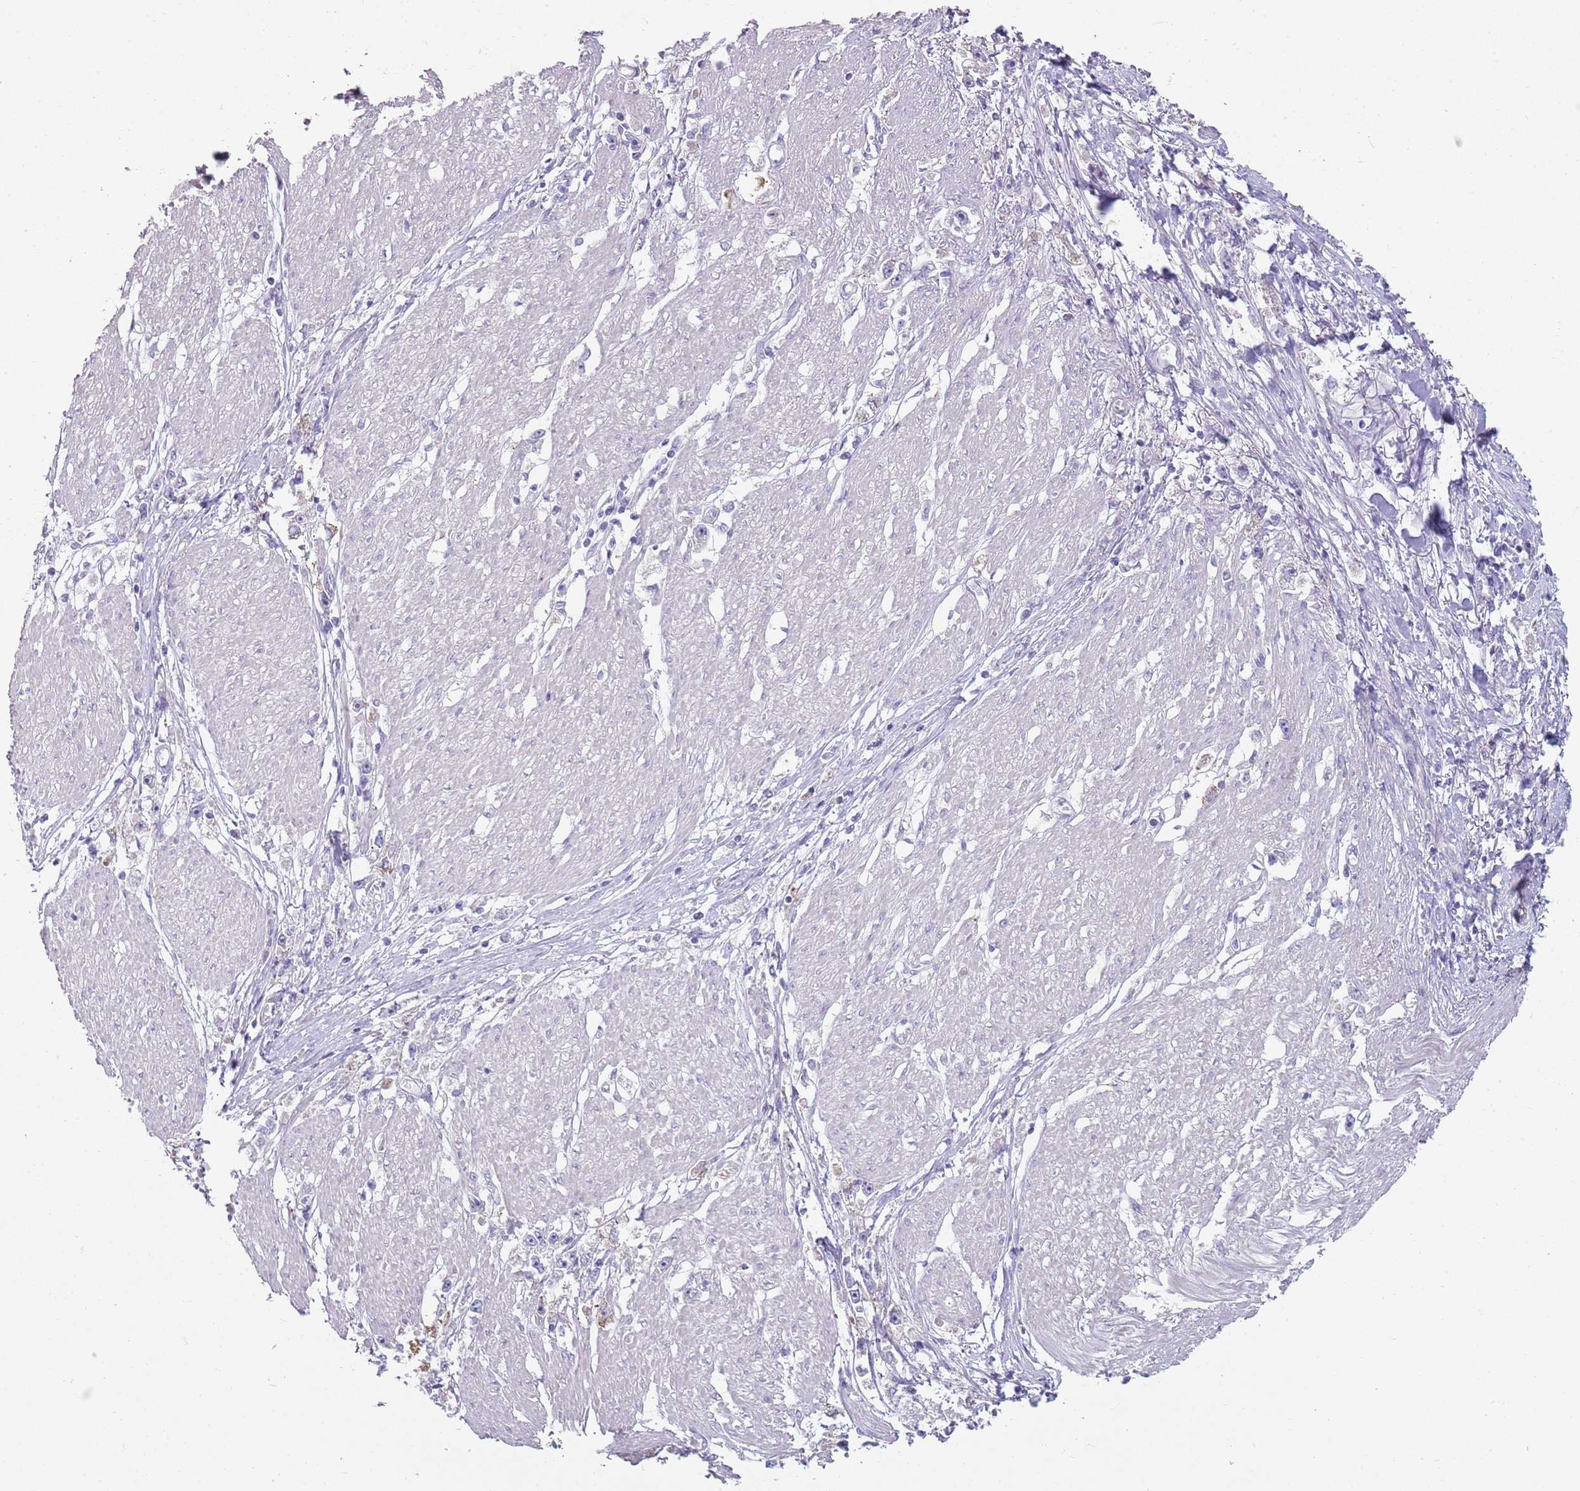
{"staining": {"intensity": "negative", "quantity": "none", "location": "none"}, "tissue": "stomach cancer", "cell_type": "Tumor cells", "image_type": "cancer", "snomed": [{"axis": "morphology", "description": "Adenocarcinoma, NOS"}, {"axis": "topography", "description": "Stomach"}], "caption": "This is an immunohistochemistry (IHC) micrograph of stomach adenocarcinoma. There is no expression in tumor cells.", "gene": "ZNF583", "patient": {"sex": "female", "age": 59}}